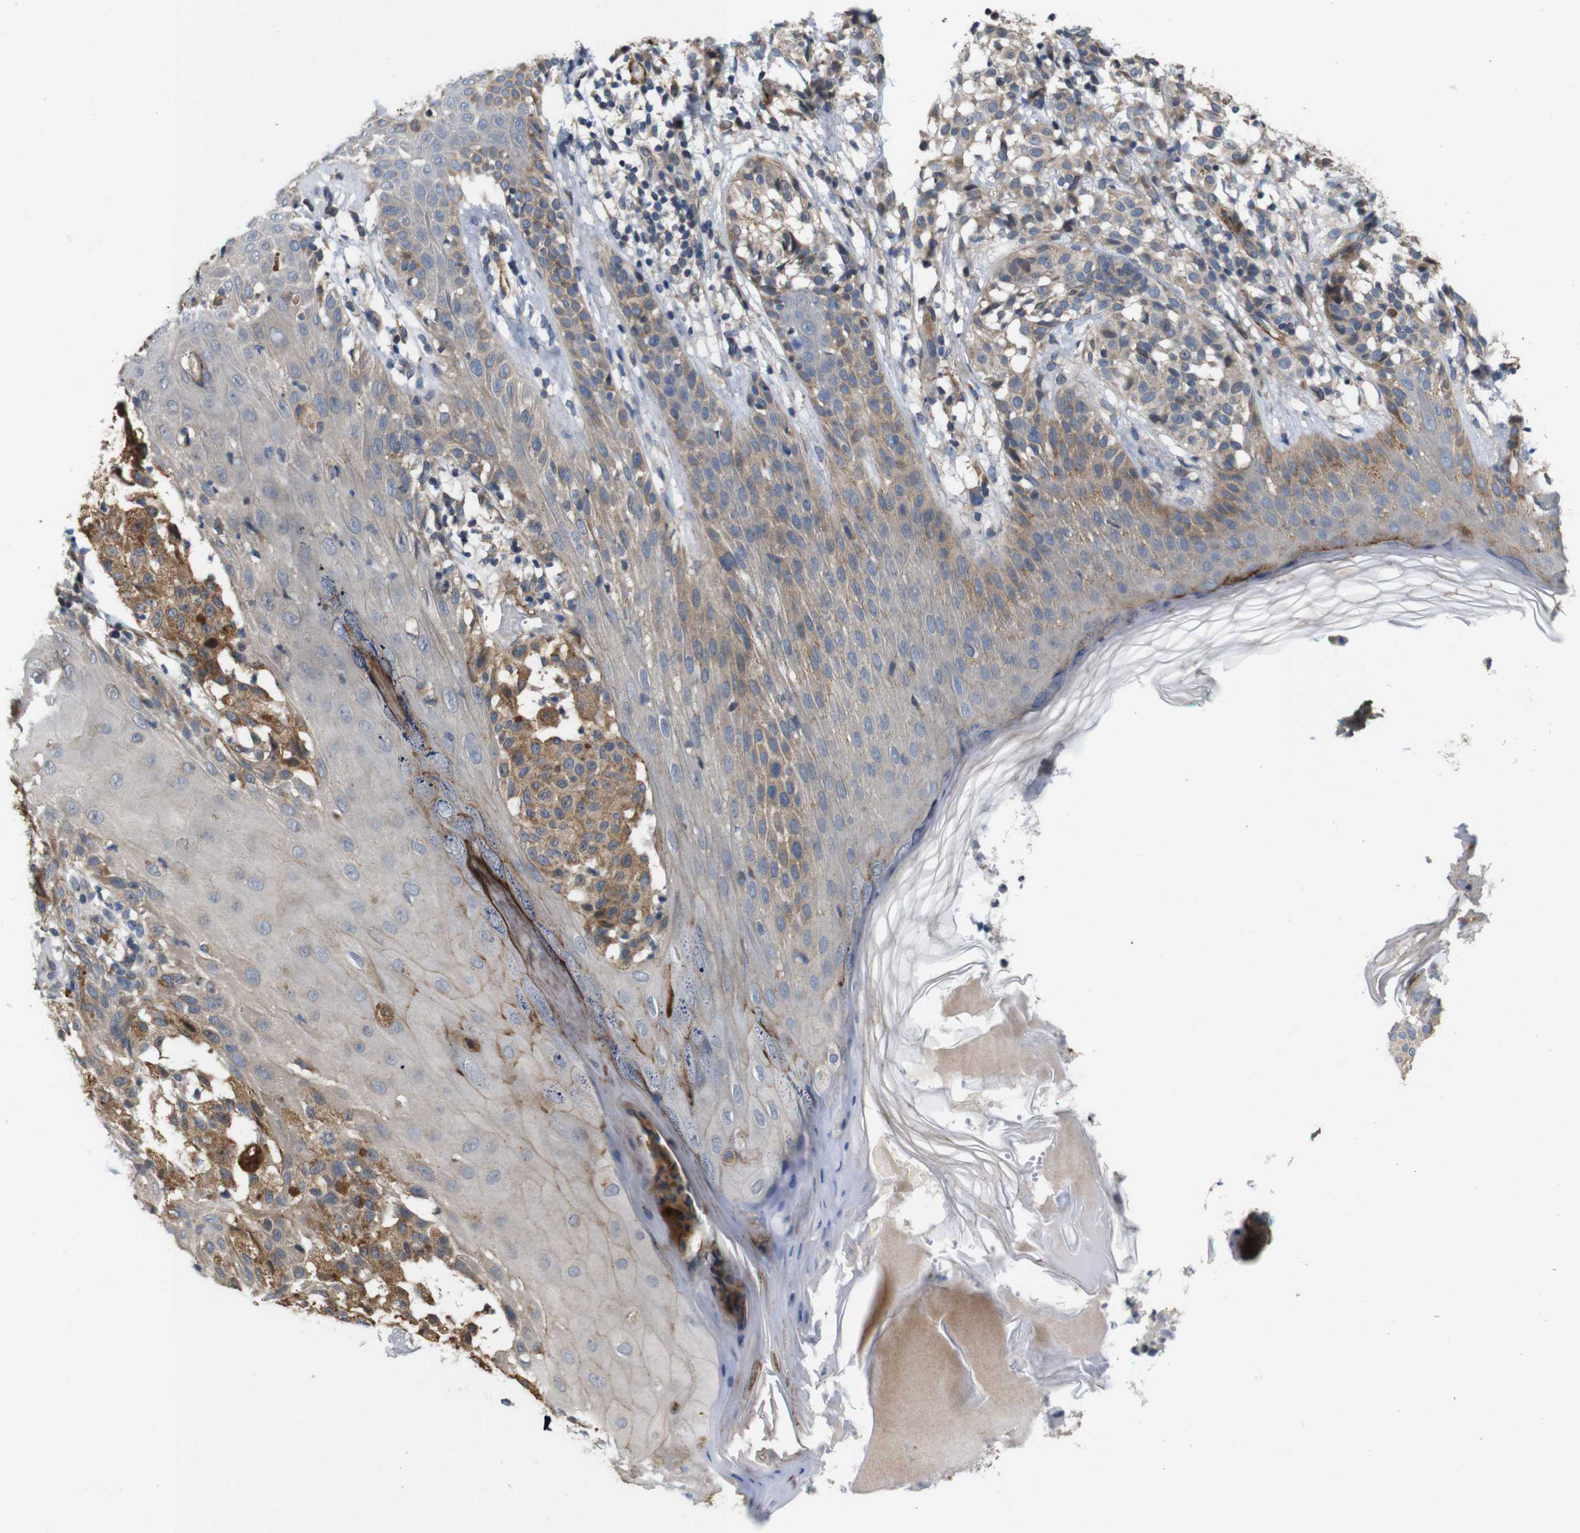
{"staining": {"intensity": "moderate", "quantity": ">75%", "location": "cytoplasmic/membranous"}, "tissue": "melanoma", "cell_type": "Tumor cells", "image_type": "cancer", "snomed": [{"axis": "morphology", "description": "Malignant melanoma, NOS"}, {"axis": "topography", "description": "Skin"}], "caption": "Malignant melanoma tissue shows moderate cytoplasmic/membranous staining in about >75% of tumor cells, visualized by immunohistochemistry. (DAB IHC with brightfield microscopy, high magnification).", "gene": "GGT7", "patient": {"sex": "female", "age": 46}}